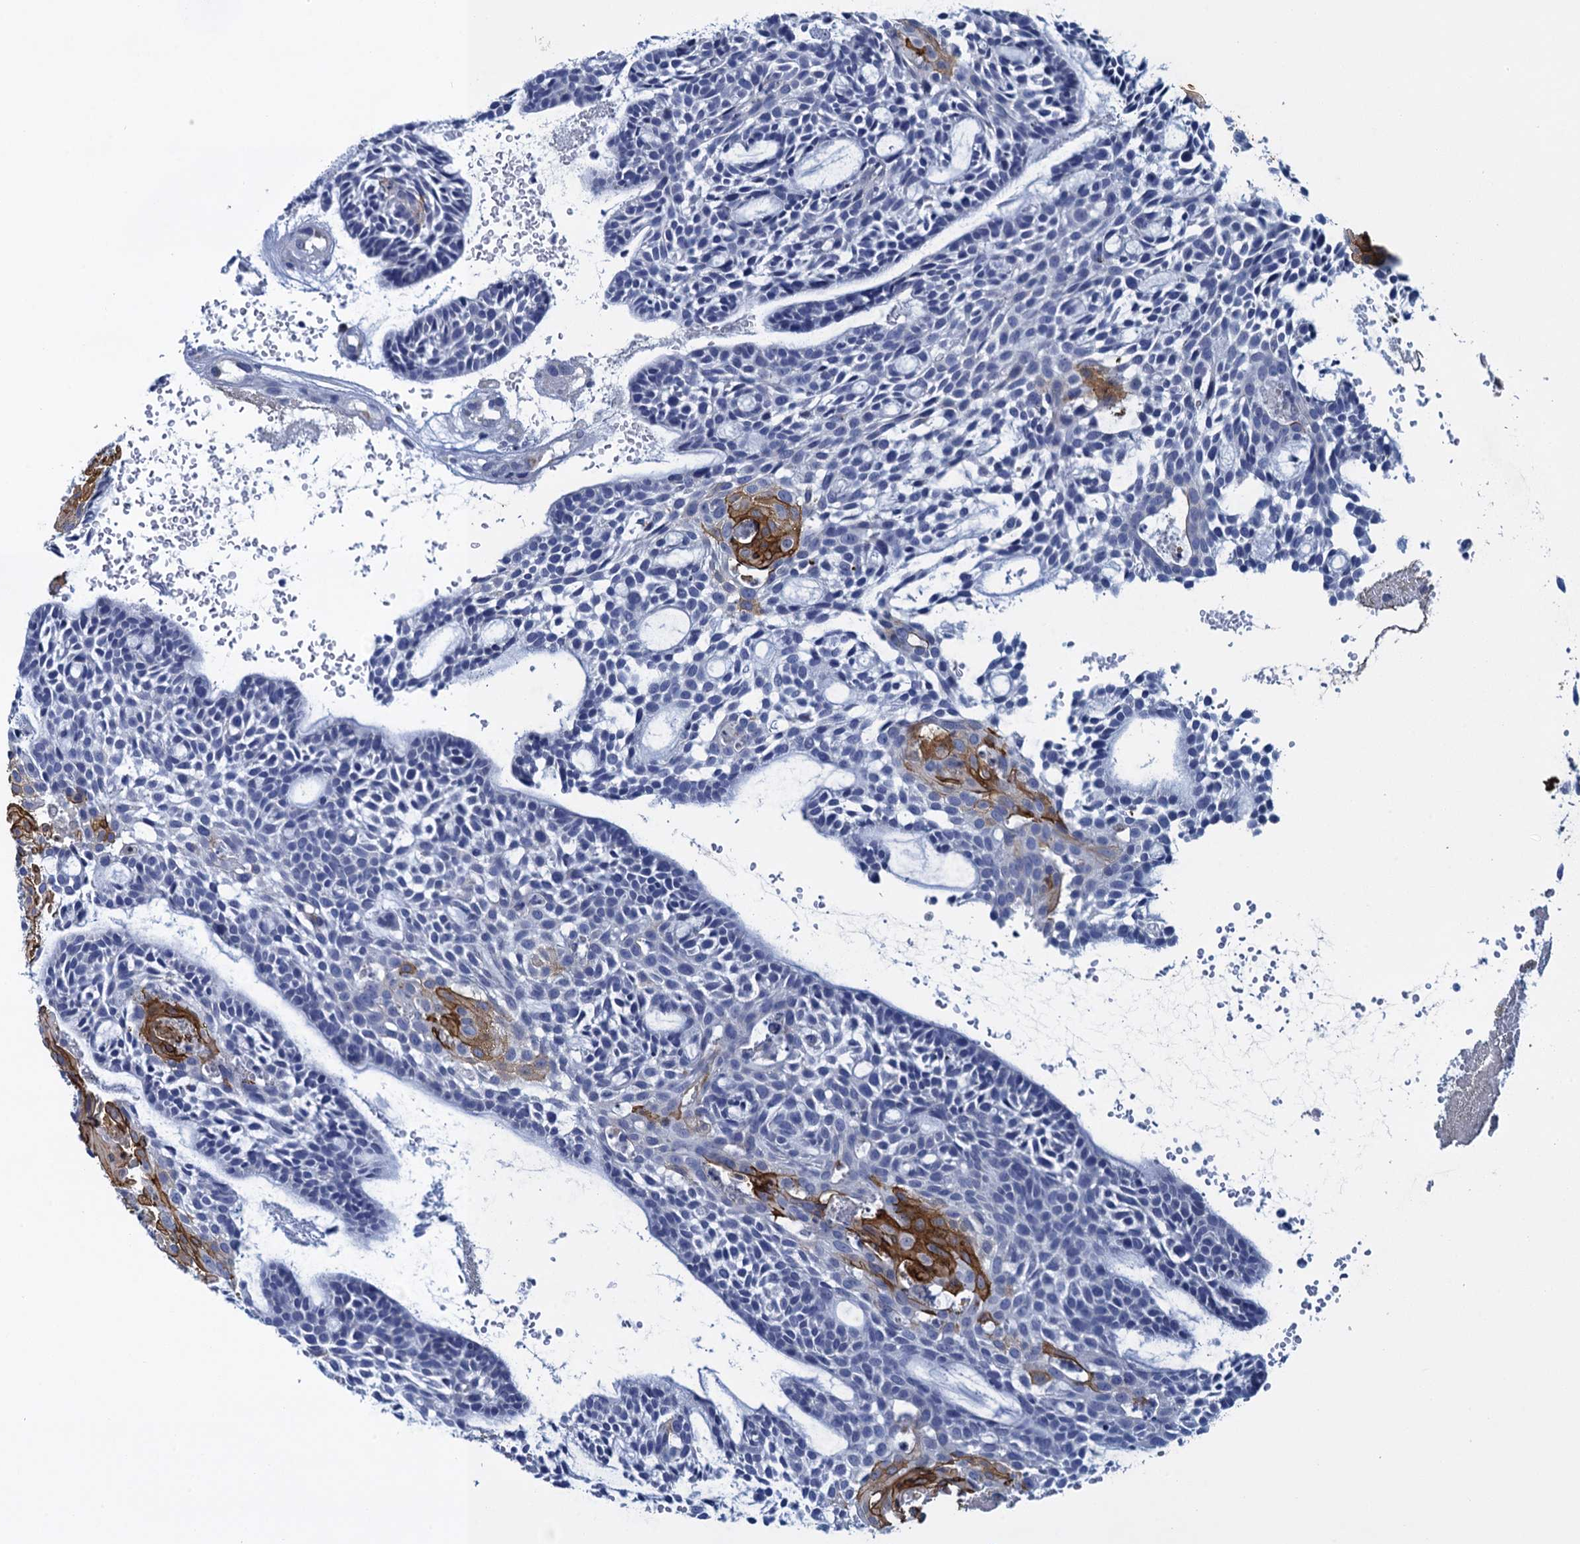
{"staining": {"intensity": "strong", "quantity": "<25%", "location": "cytoplasmic/membranous"}, "tissue": "head and neck cancer", "cell_type": "Tumor cells", "image_type": "cancer", "snomed": [{"axis": "morphology", "description": "Adenocarcinoma, NOS"}, {"axis": "topography", "description": "Subcutis"}, {"axis": "topography", "description": "Head-Neck"}], "caption": "An immunohistochemistry (IHC) micrograph of neoplastic tissue is shown. Protein staining in brown highlights strong cytoplasmic/membranous positivity in head and neck cancer within tumor cells.", "gene": "SCEL", "patient": {"sex": "female", "age": 73}}